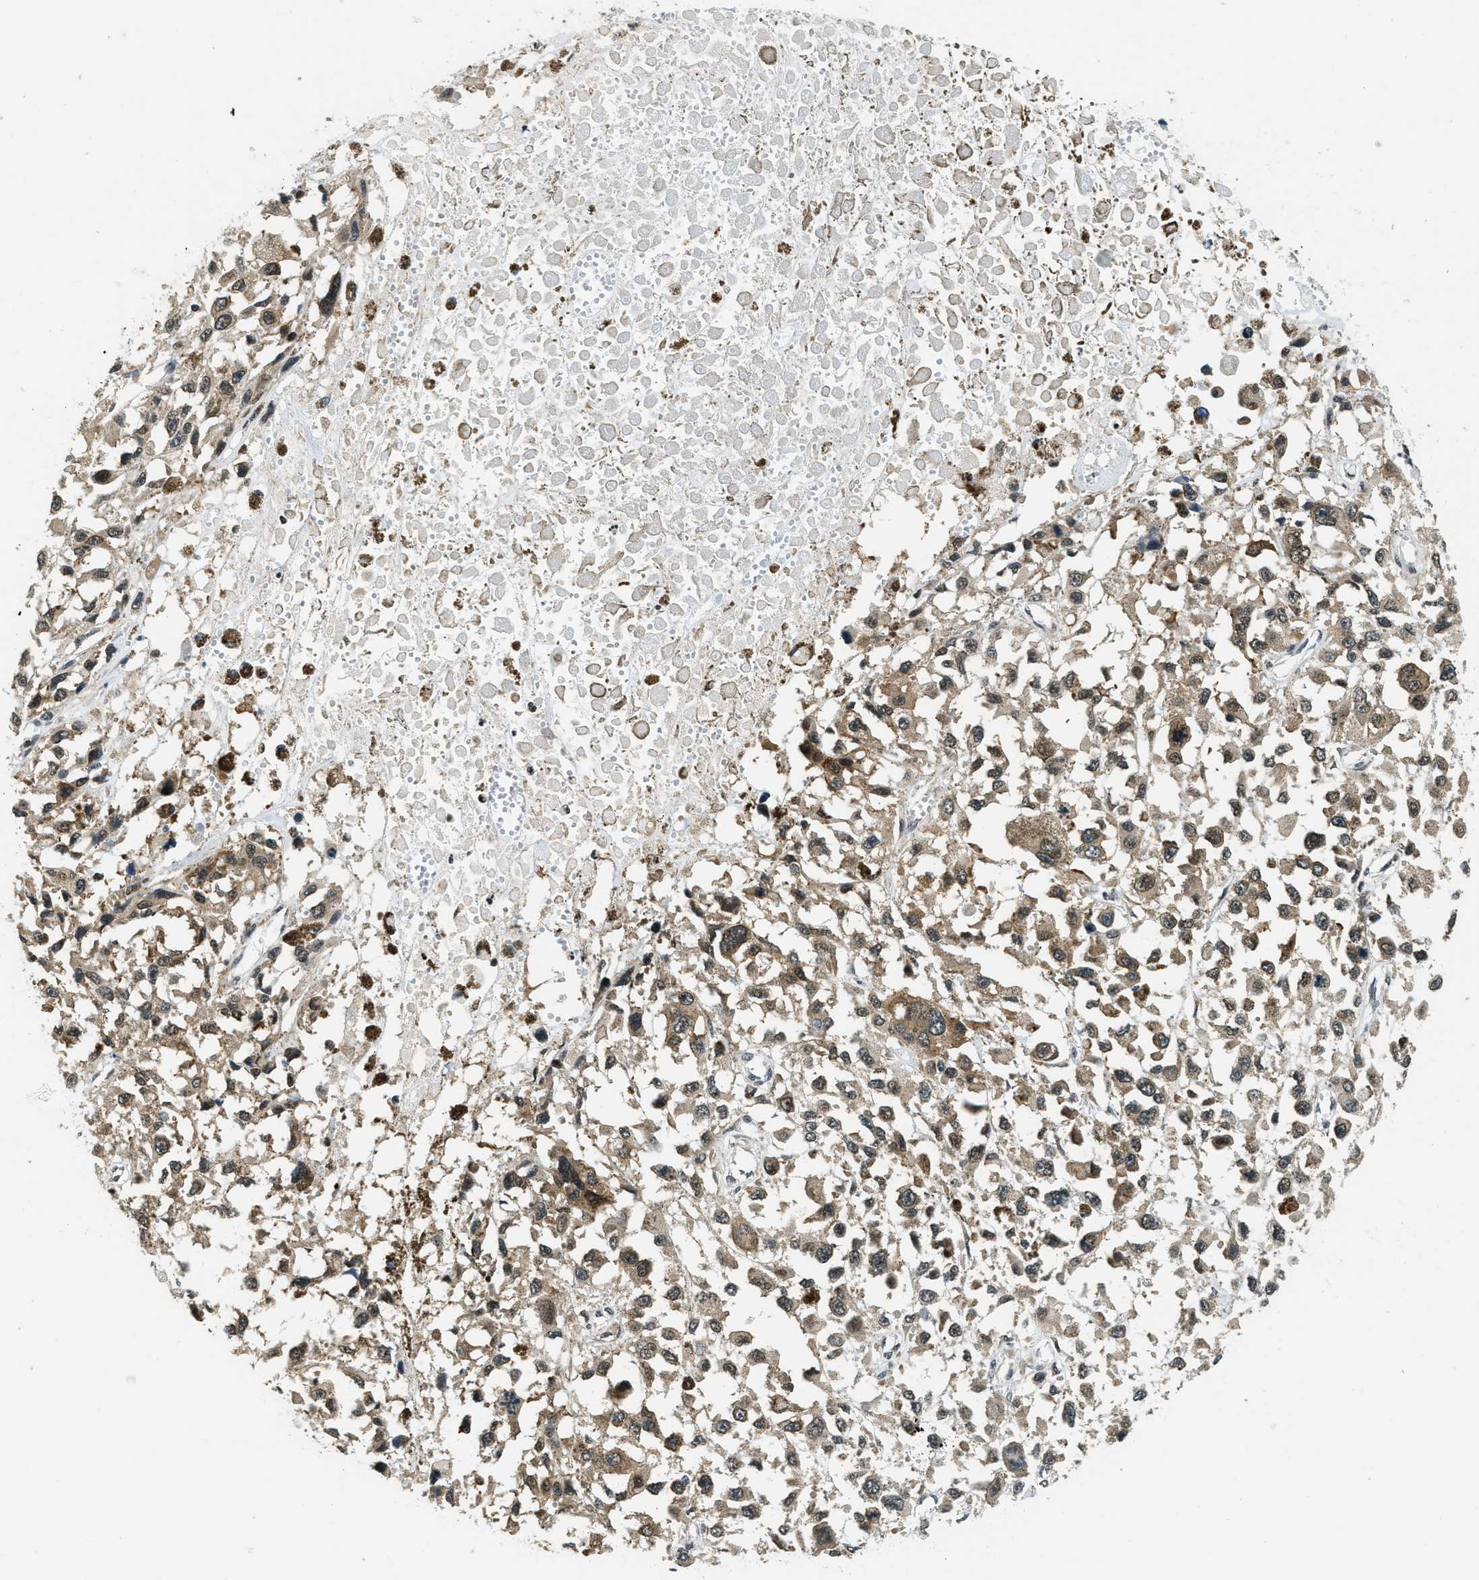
{"staining": {"intensity": "moderate", "quantity": ">75%", "location": "cytoplasmic/membranous,nuclear"}, "tissue": "melanoma", "cell_type": "Tumor cells", "image_type": "cancer", "snomed": [{"axis": "morphology", "description": "Malignant melanoma, Metastatic site"}, {"axis": "topography", "description": "Lymph node"}], "caption": "Malignant melanoma (metastatic site) stained with a protein marker exhibits moderate staining in tumor cells.", "gene": "RAB11FIP1", "patient": {"sex": "male", "age": 59}}